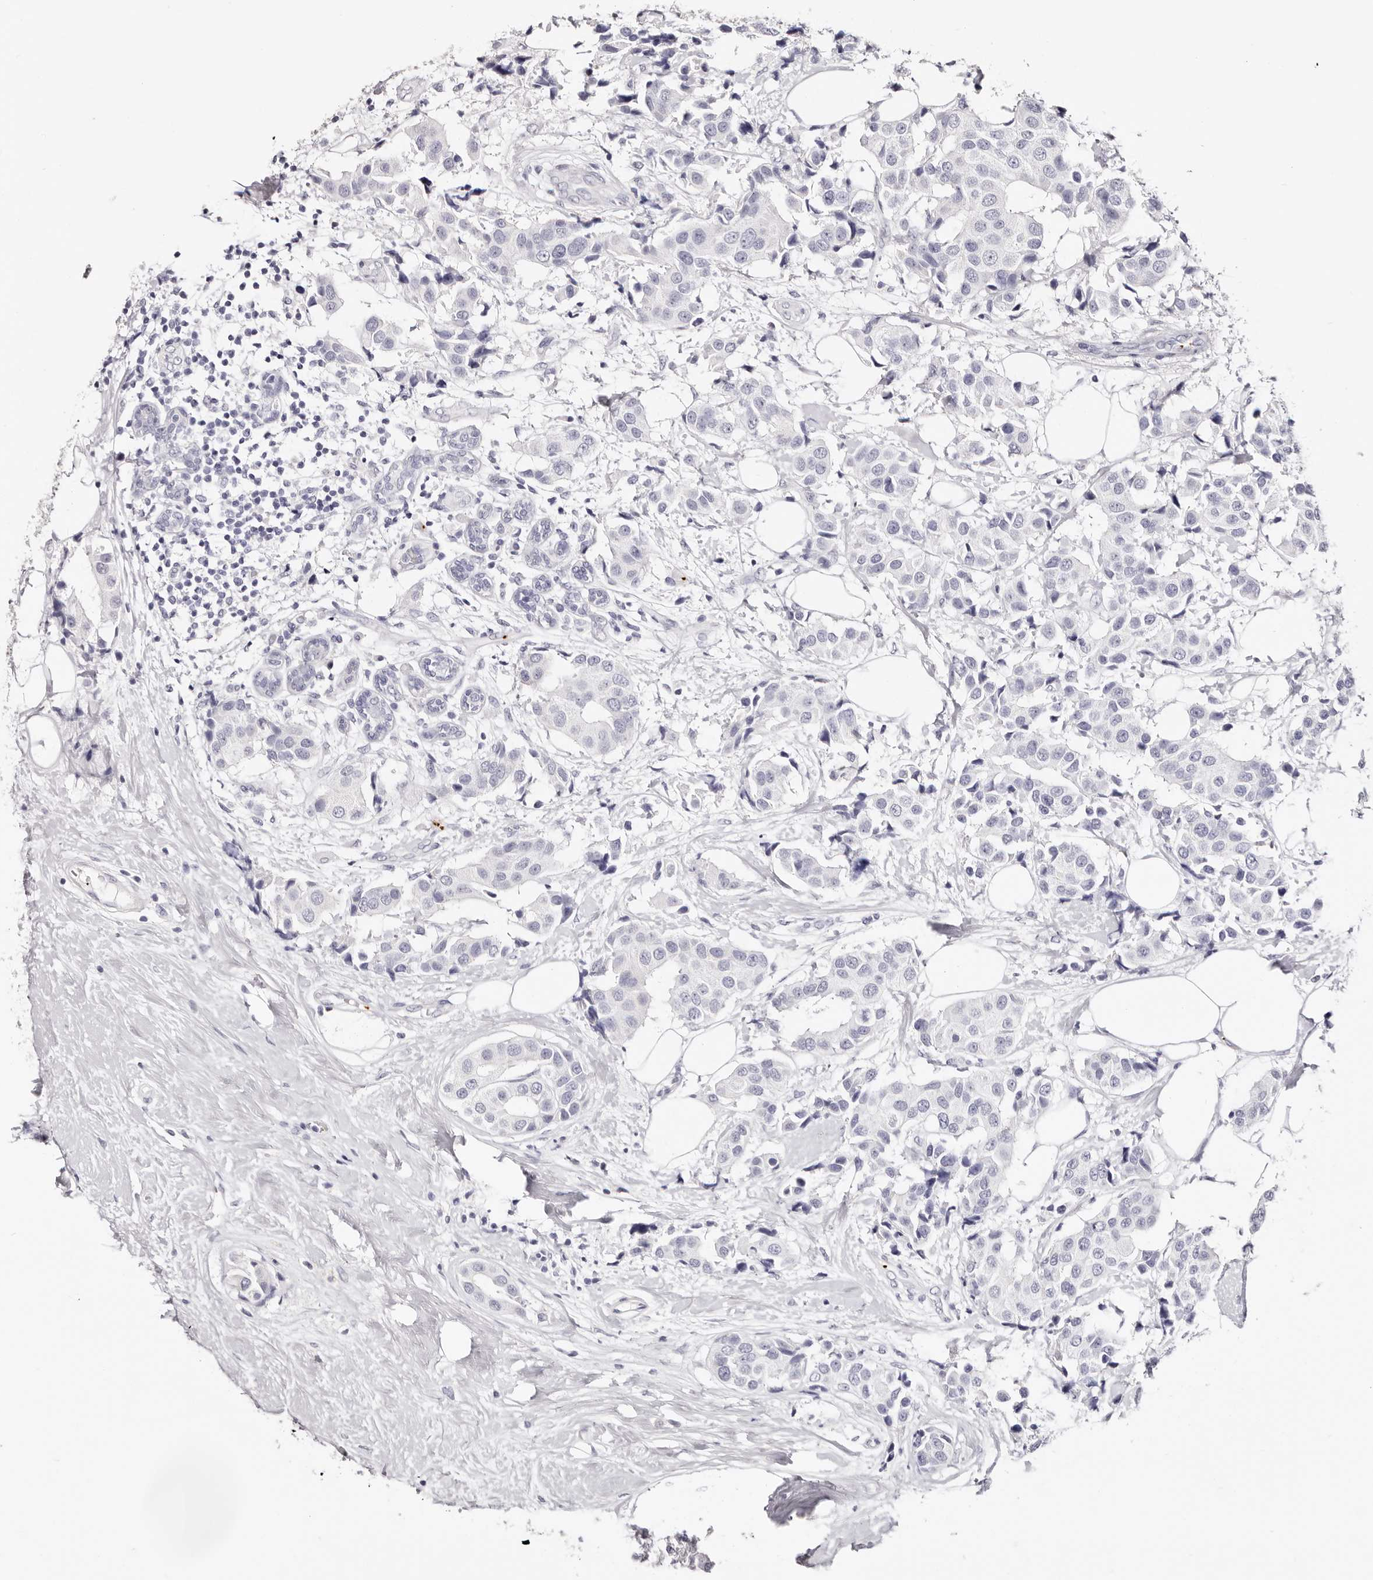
{"staining": {"intensity": "negative", "quantity": "none", "location": "none"}, "tissue": "breast cancer", "cell_type": "Tumor cells", "image_type": "cancer", "snomed": [{"axis": "morphology", "description": "Normal tissue, NOS"}, {"axis": "morphology", "description": "Duct carcinoma"}, {"axis": "topography", "description": "Breast"}], "caption": "This is an IHC histopathology image of breast cancer. There is no staining in tumor cells.", "gene": "PF4", "patient": {"sex": "female", "age": 39}}